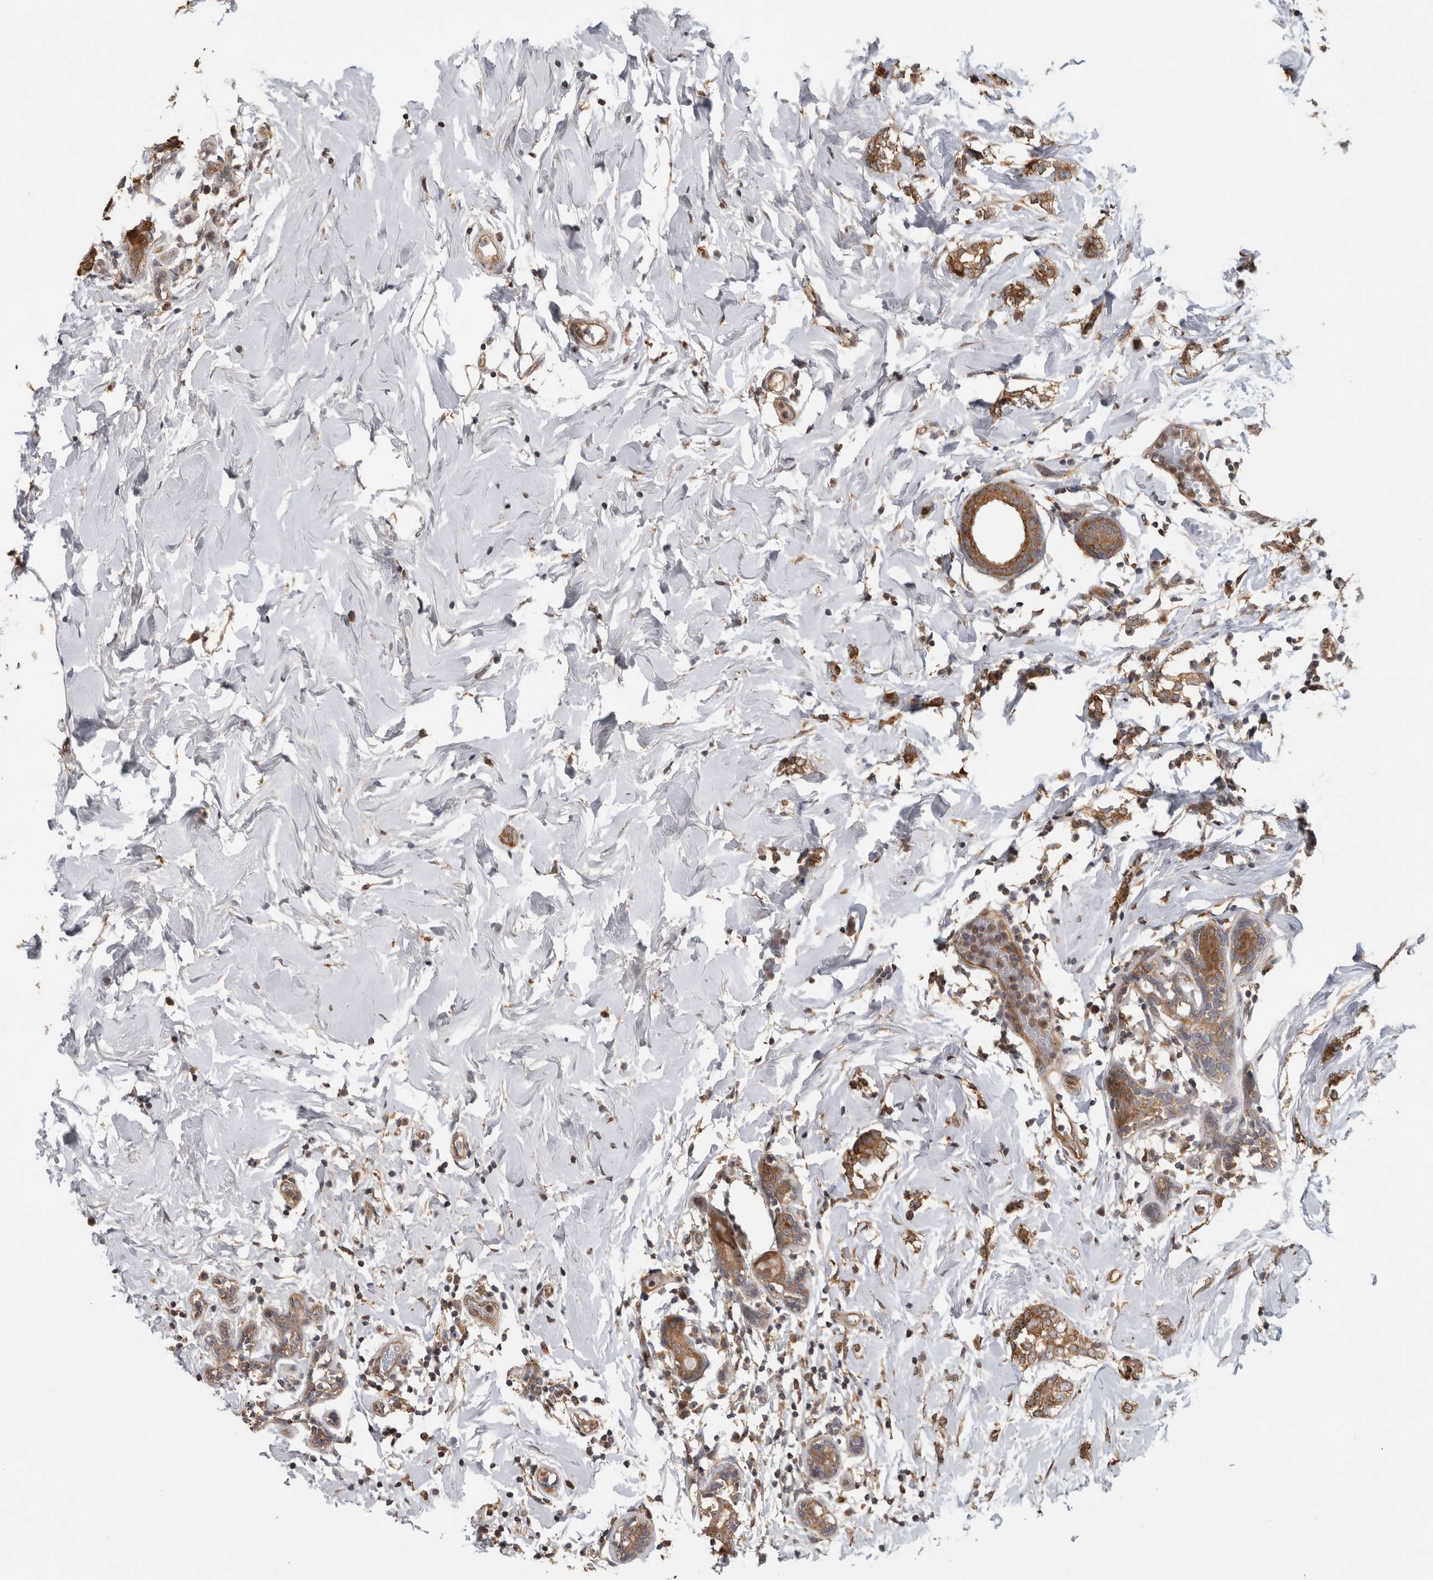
{"staining": {"intensity": "moderate", "quantity": ">75%", "location": "cytoplasmic/membranous"}, "tissue": "breast cancer", "cell_type": "Tumor cells", "image_type": "cancer", "snomed": [{"axis": "morphology", "description": "Normal tissue, NOS"}, {"axis": "morphology", "description": "Lobular carcinoma"}, {"axis": "topography", "description": "Breast"}], "caption": "Lobular carcinoma (breast) was stained to show a protein in brown. There is medium levels of moderate cytoplasmic/membranous expression in approximately >75% of tumor cells.", "gene": "ATXN2", "patient": {"sex": "female", "age": 47}}